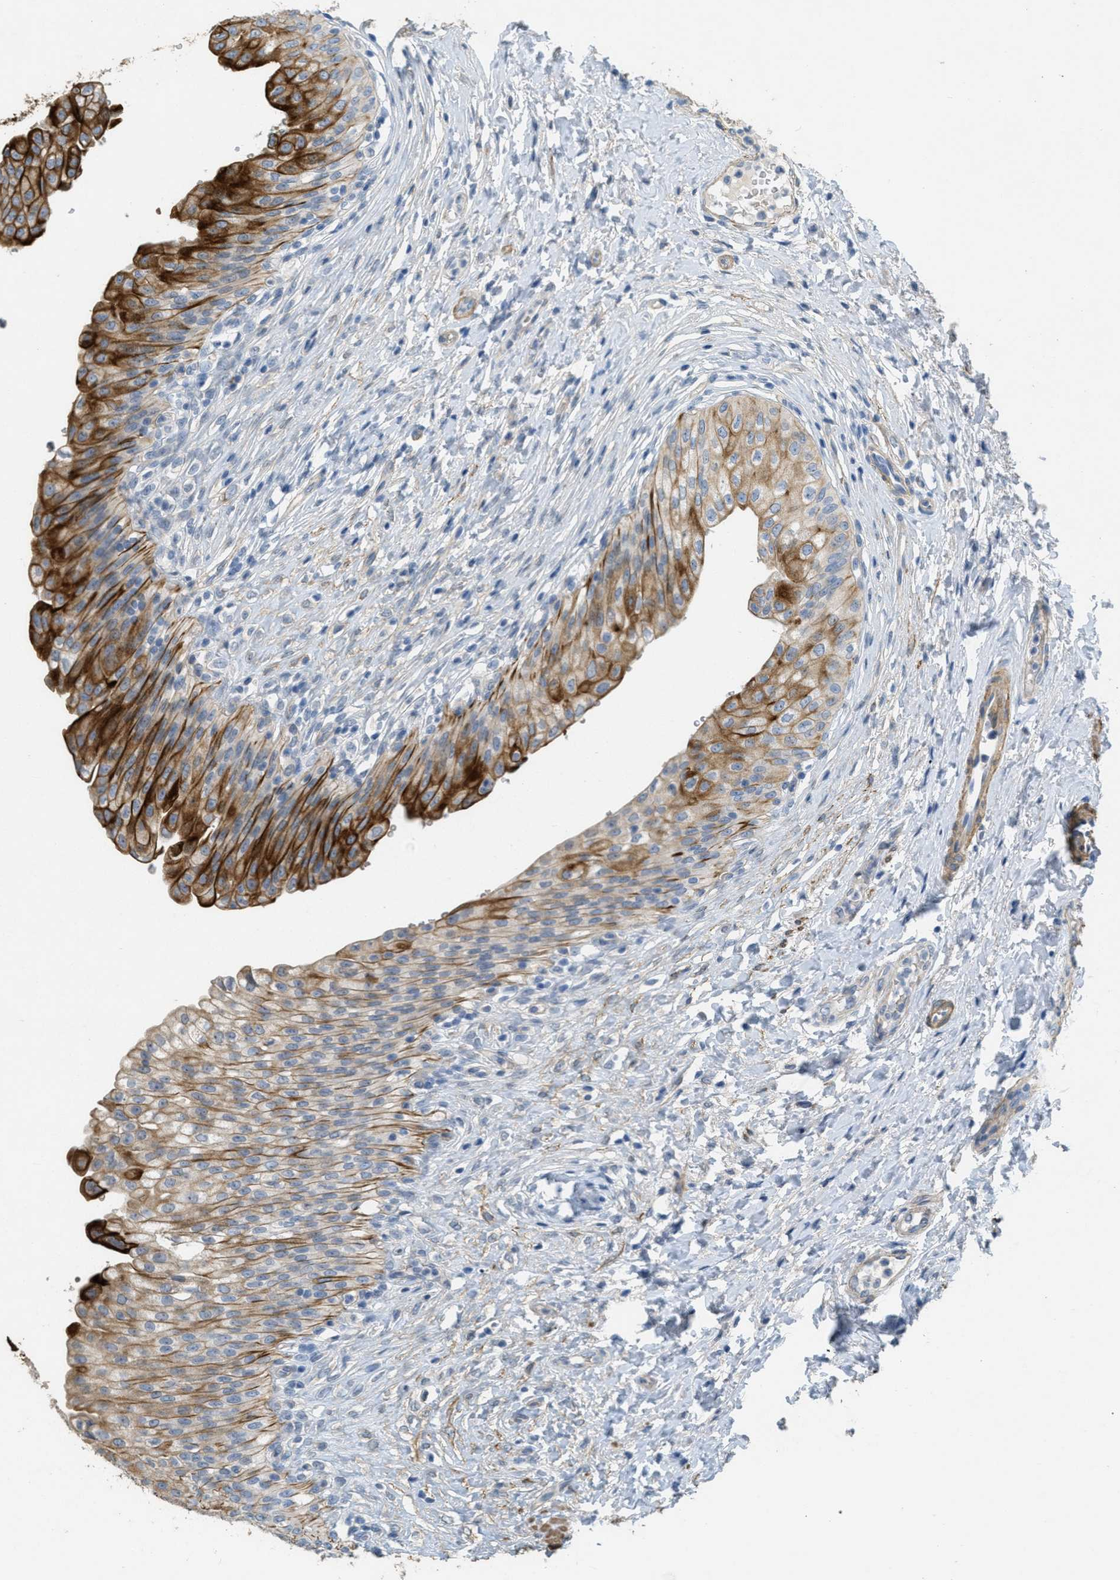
{"staining": {"intensity": "strong", "quantity": "25%-75%", "location": "cytoplasmic/membranous"}, "tissue": "urinary bladder", "cell_type": "Urothelial cells", "image_type": "normal", "snomed": [{"axis": "morphology", "description": "Urothelial carcinoma, High grade"}, {"axis": "topography", "description": "Urinary bladder"}], "caption": "Urinary bladder stained with DAB immunohistochemistry exhibits high levels of strong cytoplasmic/membranous expression in approximately 25%-75% of urothelial cells. Nuclei are stained in blue.", "gene": "MRS2", "patient": {"sex": "male", "age": 46}}